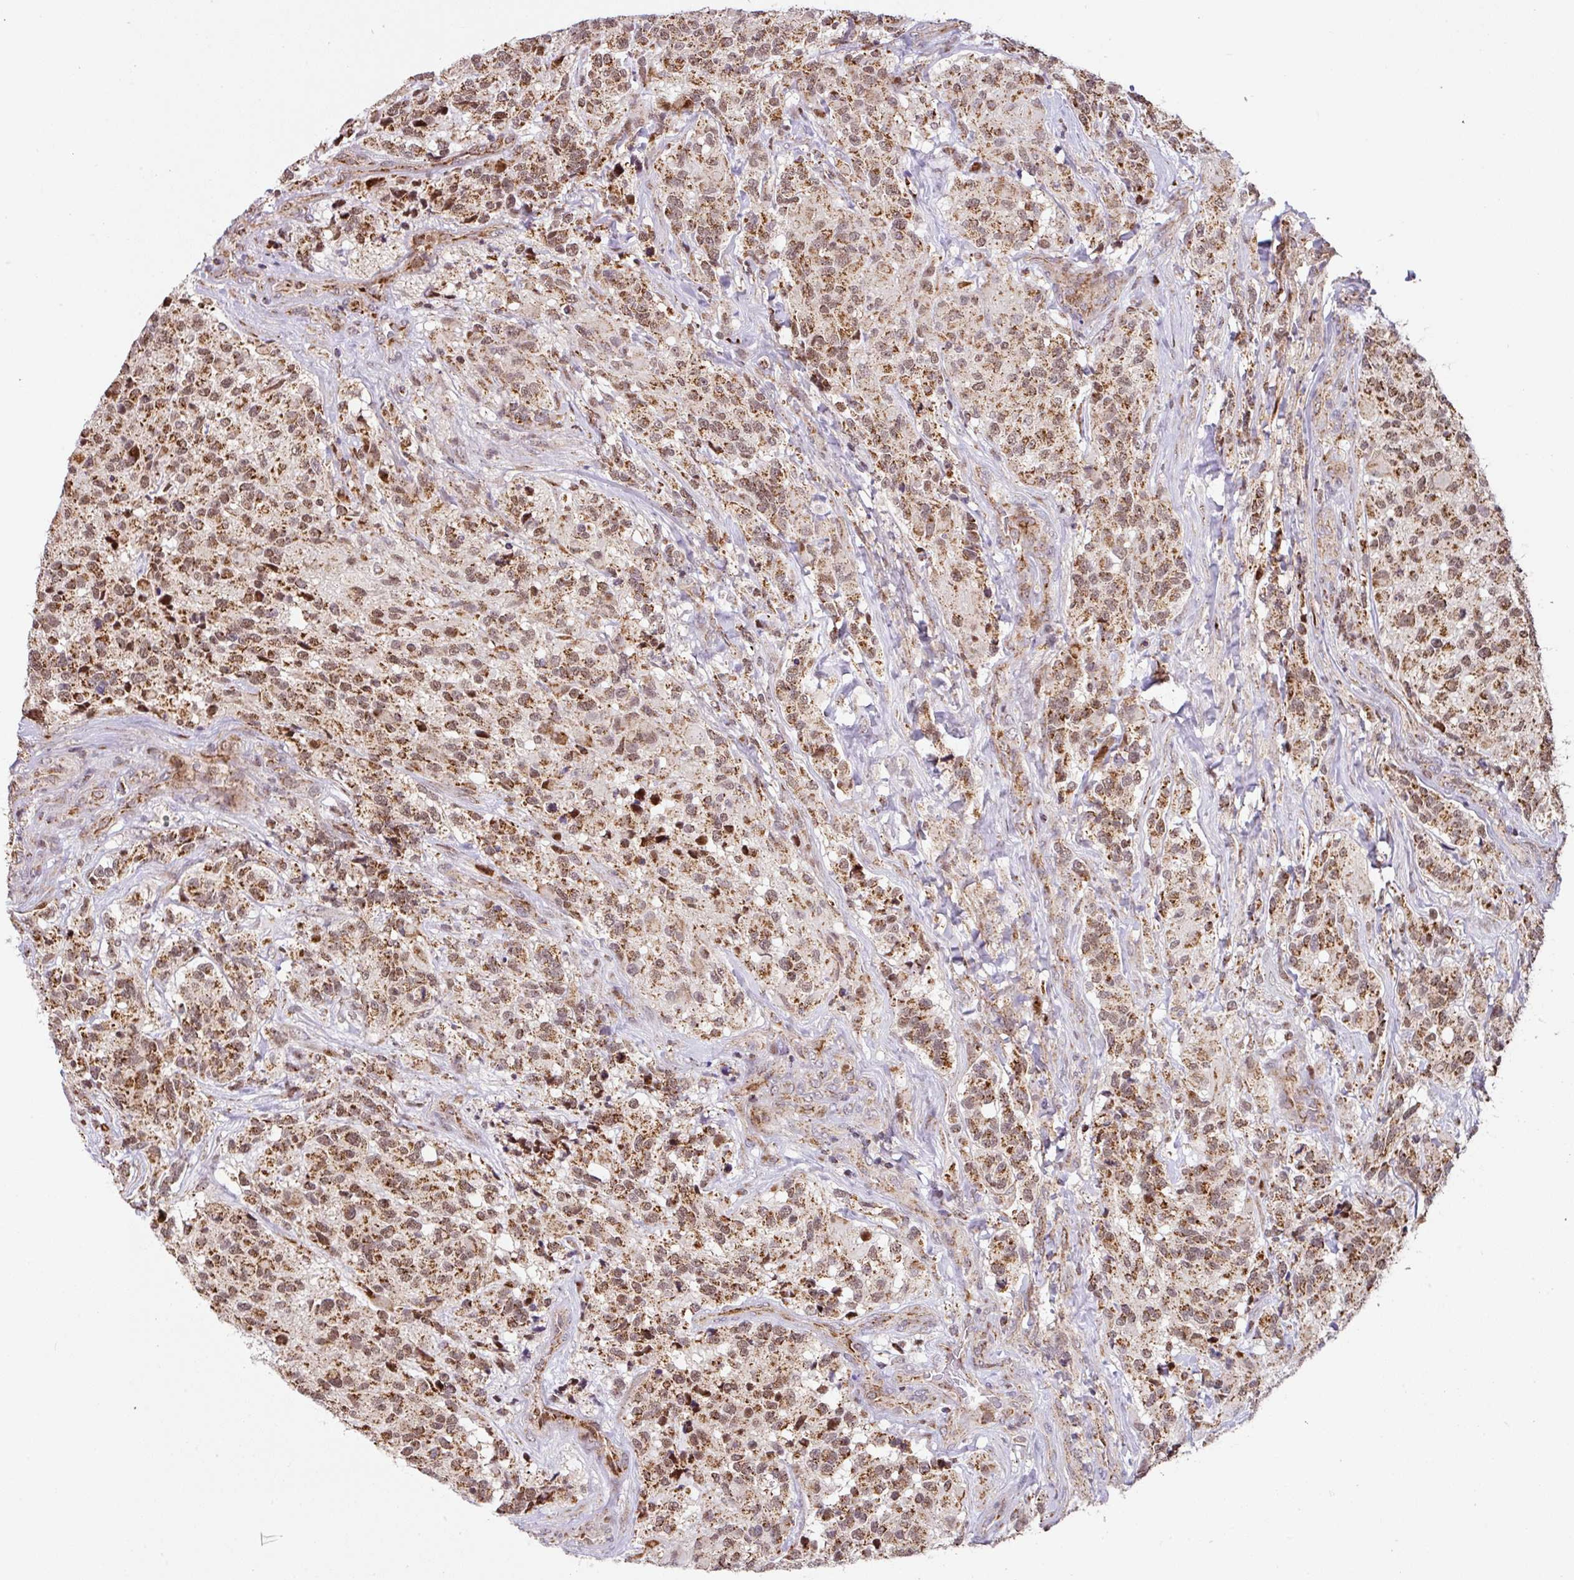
{"staining": {"intensity": "moderate", "quantity": ">75%", "location": "cytoplasmic/membranous"}, "tissue": "glioma", "cell_type": "Tumor cells", "image_type": "cancer", "snomed": [{"axis": "morphology", "description": "Glioma, malignant, High grade"}, {"axis": "topography", "description": "Brain"}], "caption": "Approximately >75% of tumor cells in human high-grade glioma (malignant) reveal moderate cytoplasmic/membranous protein staining as visualized by brown immunohistochemical staining.", "gene": "SARS2", "patient": {"sex": "female", "age": 67}}